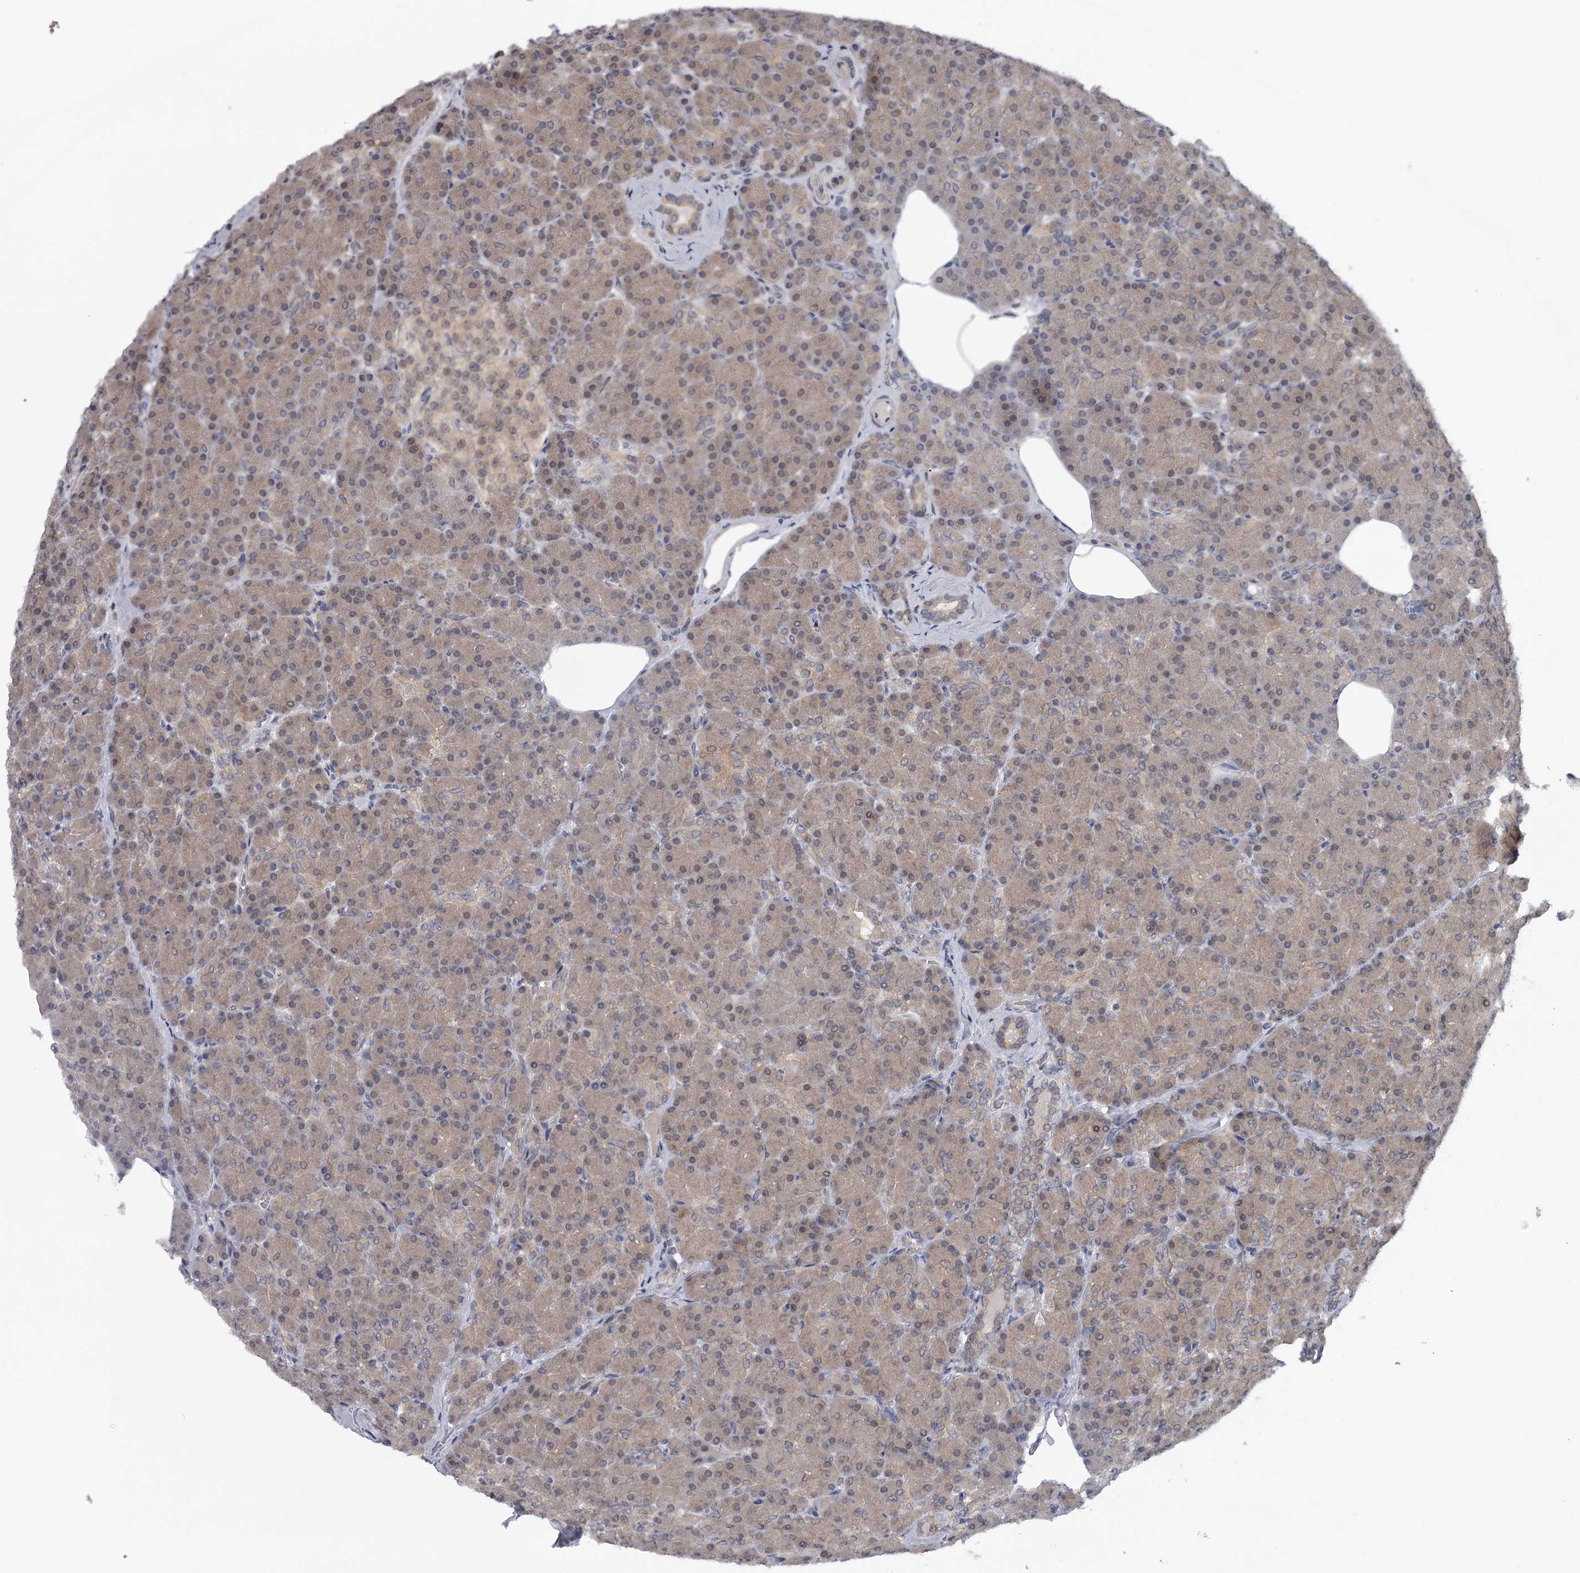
{"staining": {"intensity": "moderate", "quantity": "<25%", "location": "cytoplasmic/membranous,nuclear"}, "tissue": "pancreas", "cell_type": "Exocrine glandular cells", "image_type": "normal", "snomed": [{"axis": "morphology", "description": "Normal tissue, NOS"}, {"axis": "topography", "description": "Pancreas"}], "caption": "This is an image of immunohistochemistry (IHC) staining of benign pancreas, which shows moderate staining in the cytoplasmic/membranous,nuclear of exocrine glandular cells.", "gene": "GTSF1", "patient": {"sex": "female", "age": 43}}